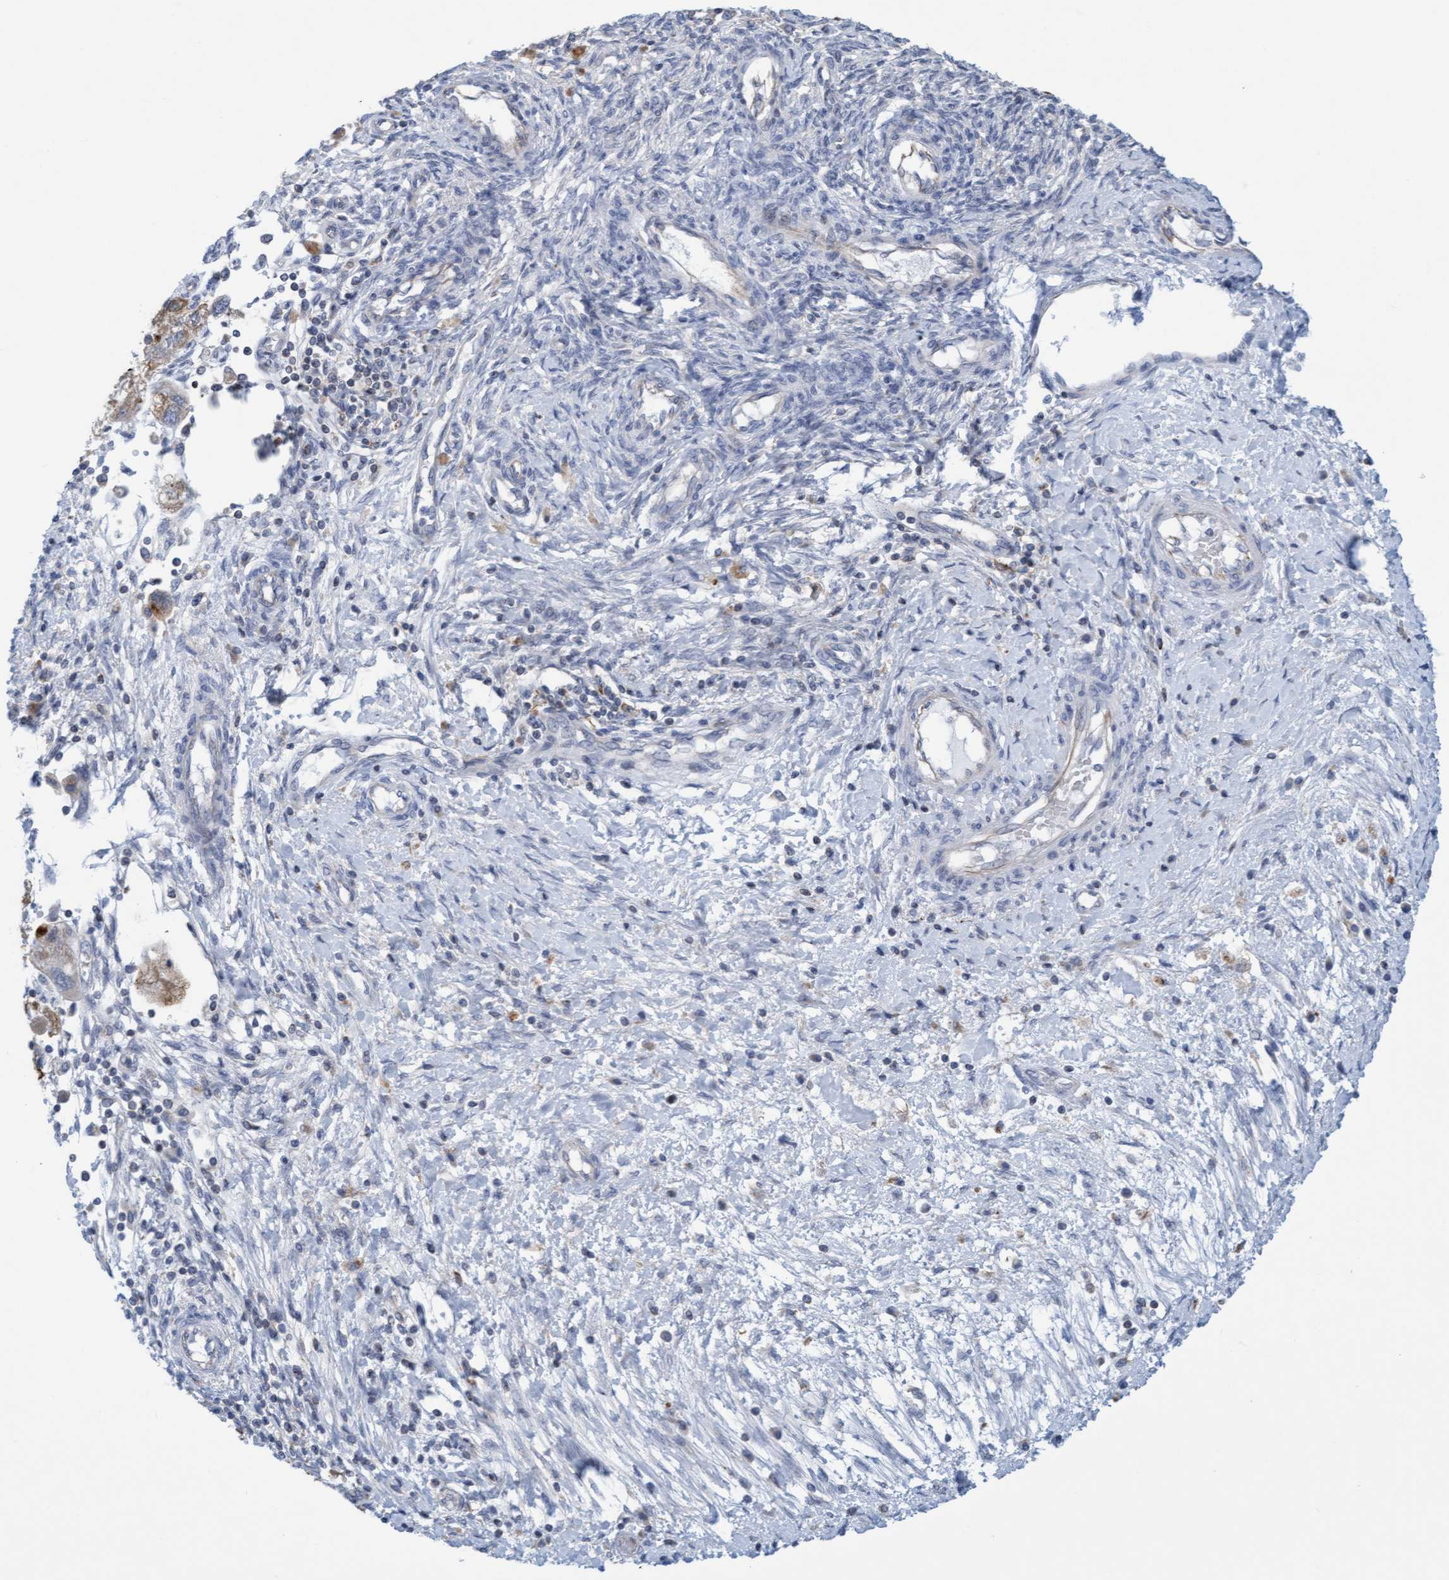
{"staining": {"intensity": "weak", "quantity": "<25%", "location": "cytoplasmic/membranous"}, "tissue": "ovarian cancer", "cell_type": "Tumor cells", "image_type": "cancer", "snomed": [{"axis": "morphology", "description": "Carcinoma, NOS"}, {"axis": "morphology", "description": "Cystadenocarcinoma, serous, NOS"}, {"axis": "topography", "description": "Ovary"}], "caption": "Protein analysis of ovarian cancer demonstrates no significant staining in tumor cells.", "gene": "SLC28A3", "patient": {"sex": "female", "age": 69}}